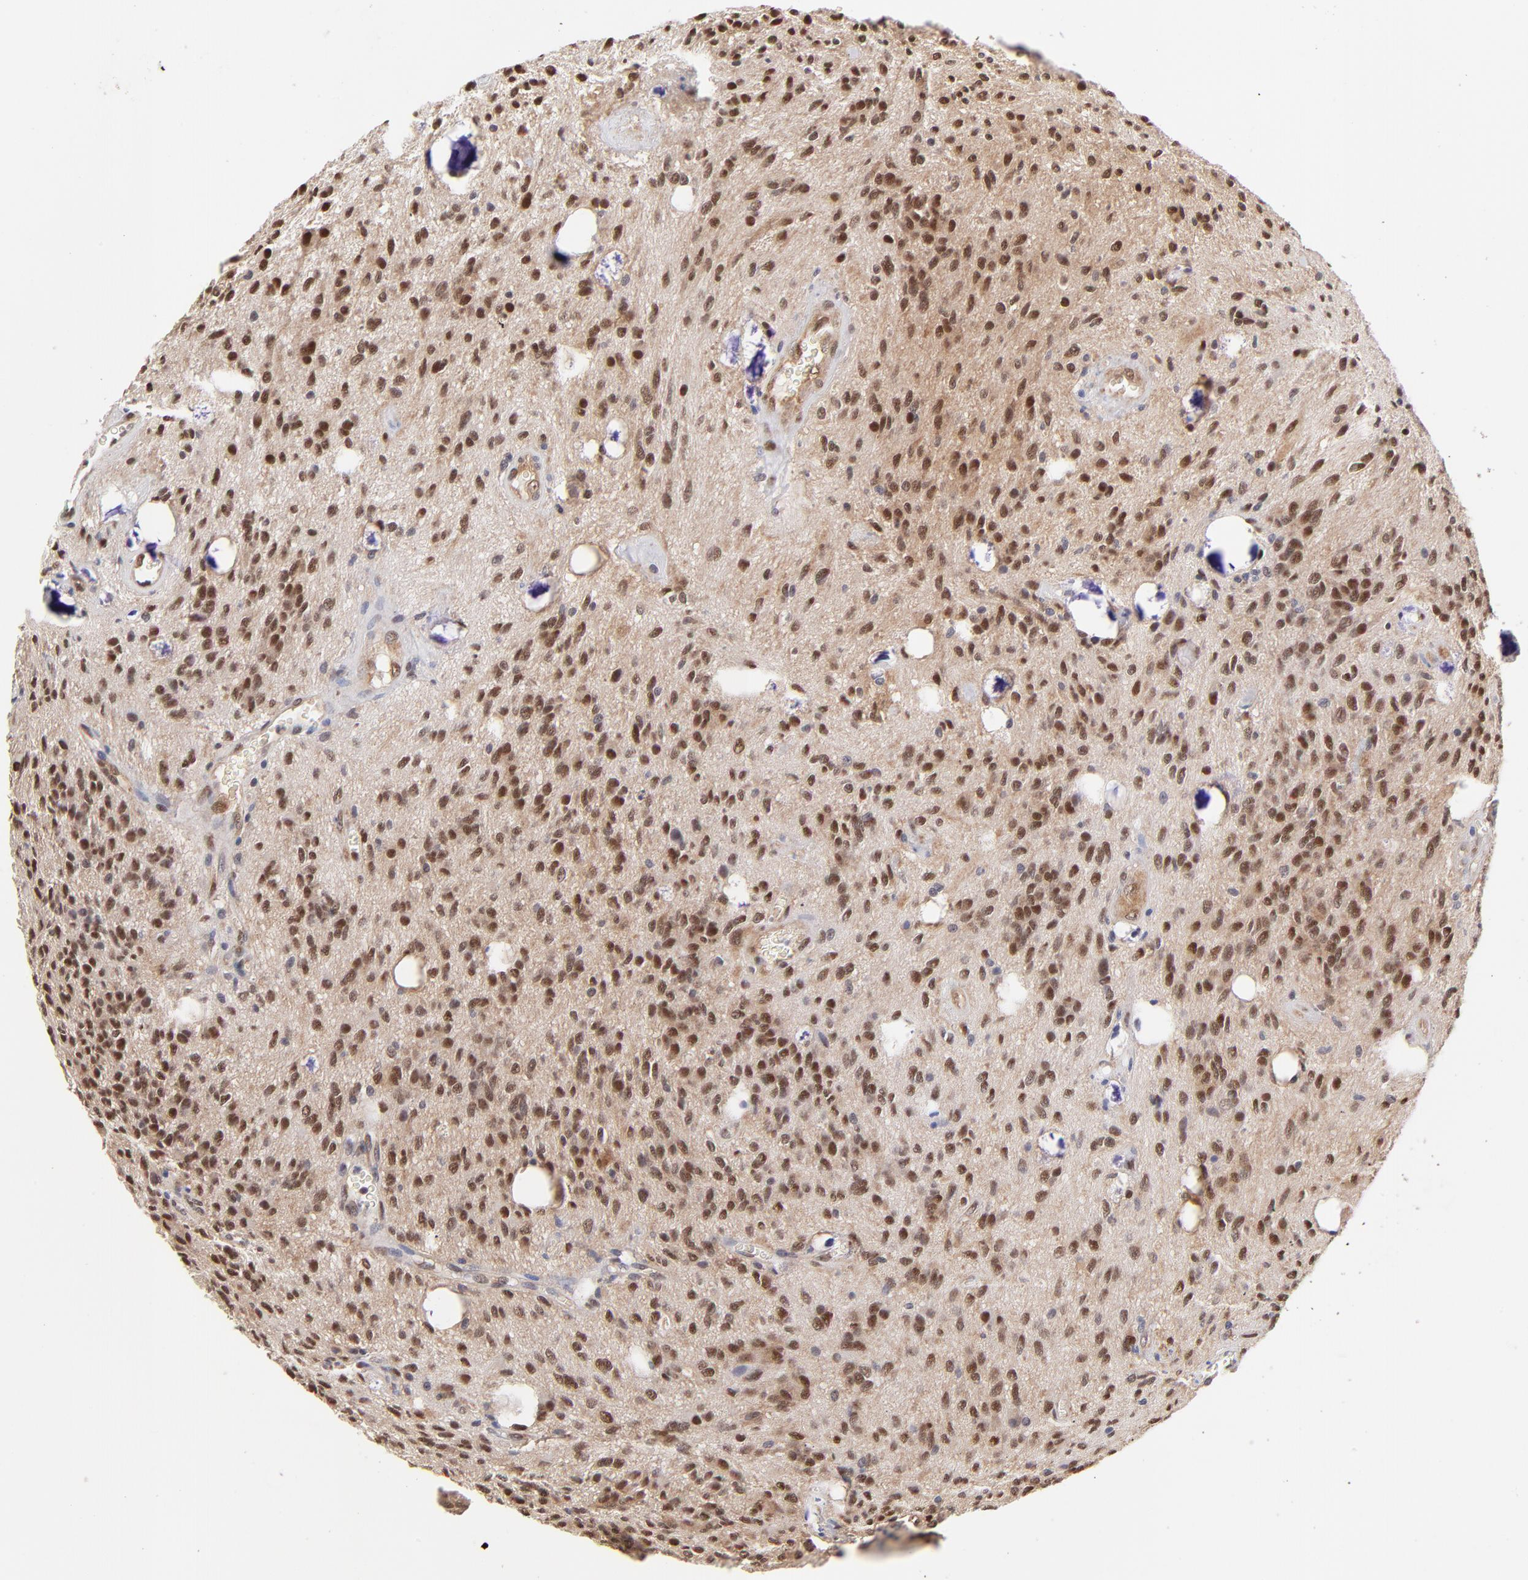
{"staining": {"intensity": "moderate", "quantity": ">75%", "location": "nuclear"}, "tissue": "glioma", "cell_type": "Tumor cells", "image_type": "cancer", "snomed": [{"axis": "morphology", "description": "Glioma, malignant, Low grade"}, {"axis": "topography", "description": "Brain"}], "caption": "Immunohistochemical staining of human malignant glioma (low-grade) shows medium levels of moderate nuclear positivity in about >75% of tumor cells.", "gene": "PSMC4", "patient": {"sex": "female", "age": 15}}